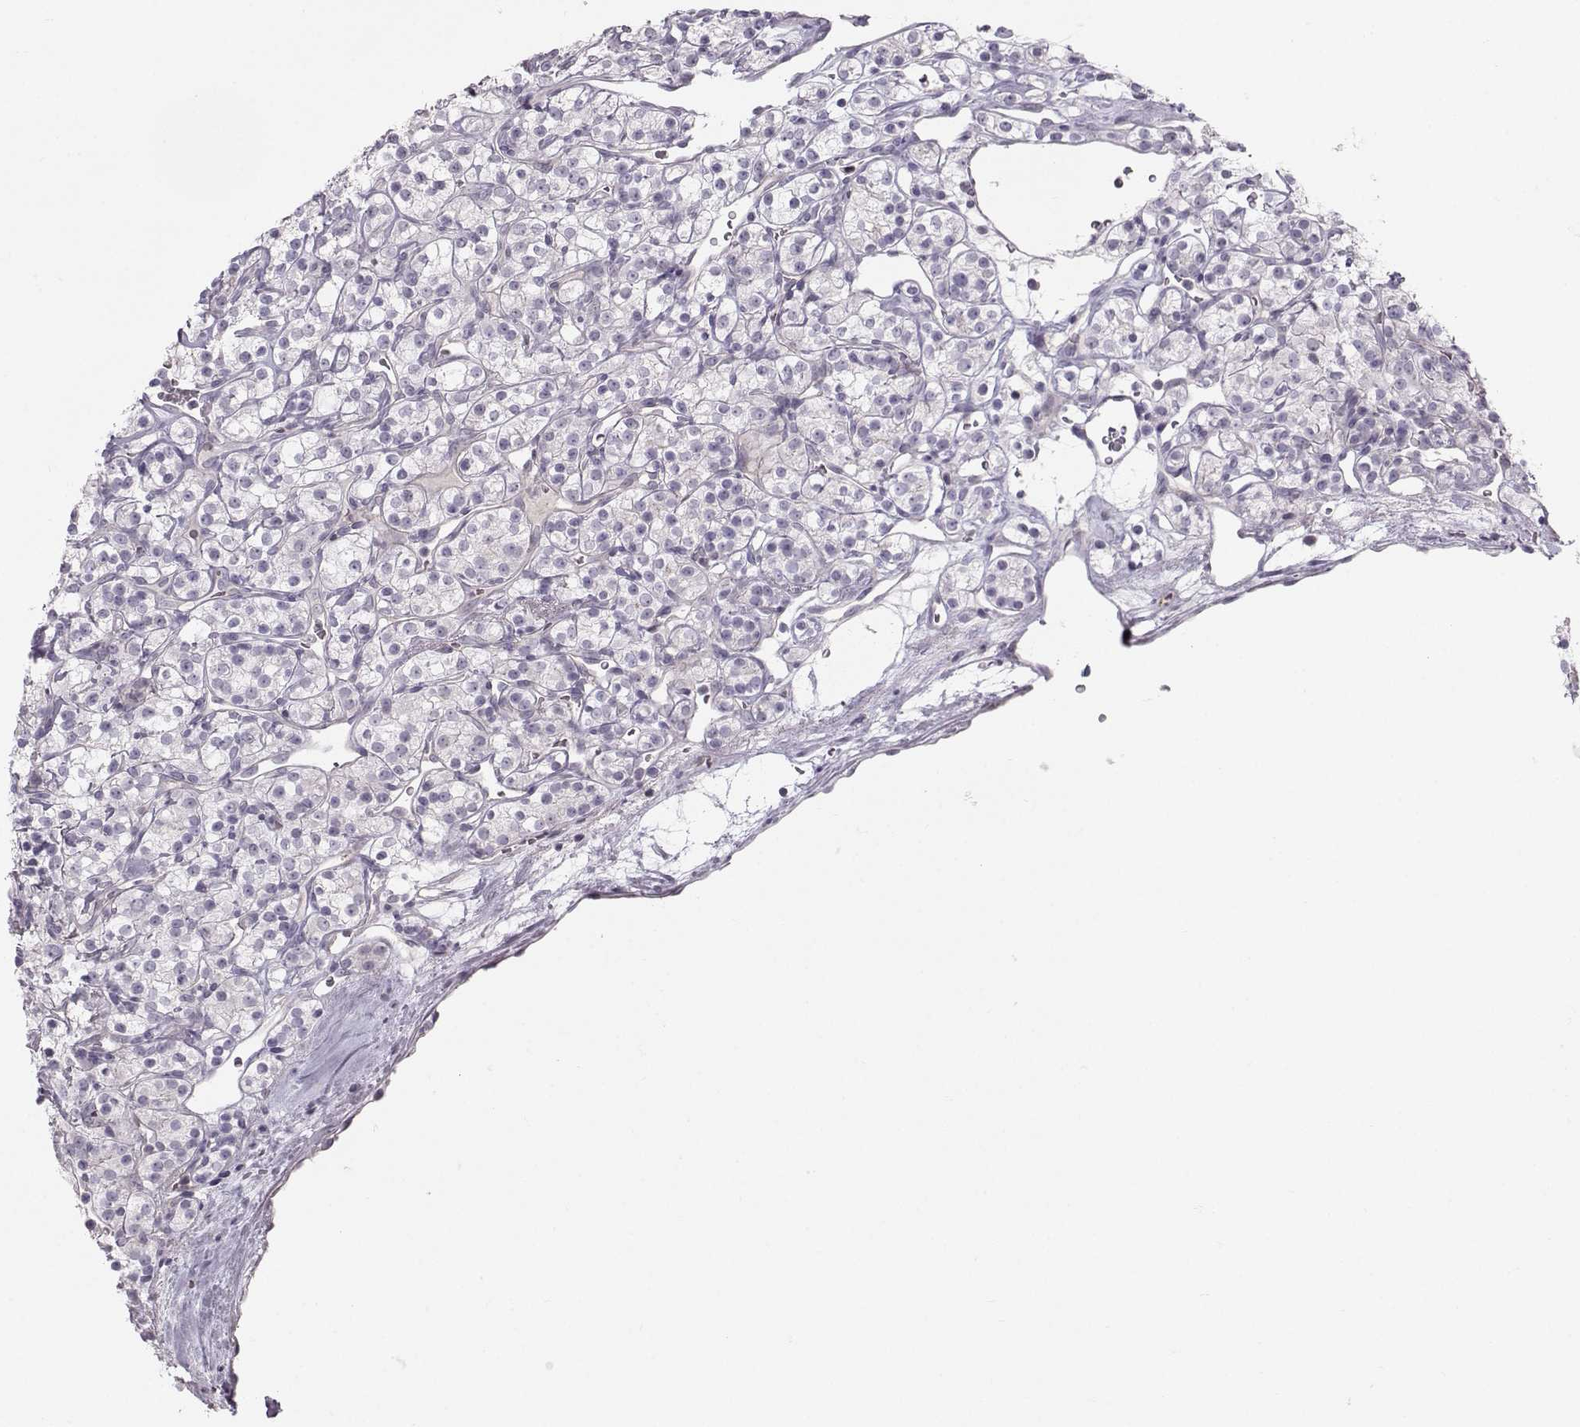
{"staining": {"intensity": "negative", "quantity": "none", "location": "none"}, "tissue": "renal cancer", "cell_type": "Tumor cells", "image_type": "cancer", "snomed": [{"axis": "morphology", "description": "Adenocarcinoma, NOS"}, {"axis": "topography", "description": "Kidney"}], "caption": "DAB (3,3'-diaminobenzidine) immunohistochemical staining of renal cancer (adenocarcinoma) demonstrates no significant positivity in tumor cells.", "gene": "MAST1", "patient": {"sex": "male", "age": 77}}